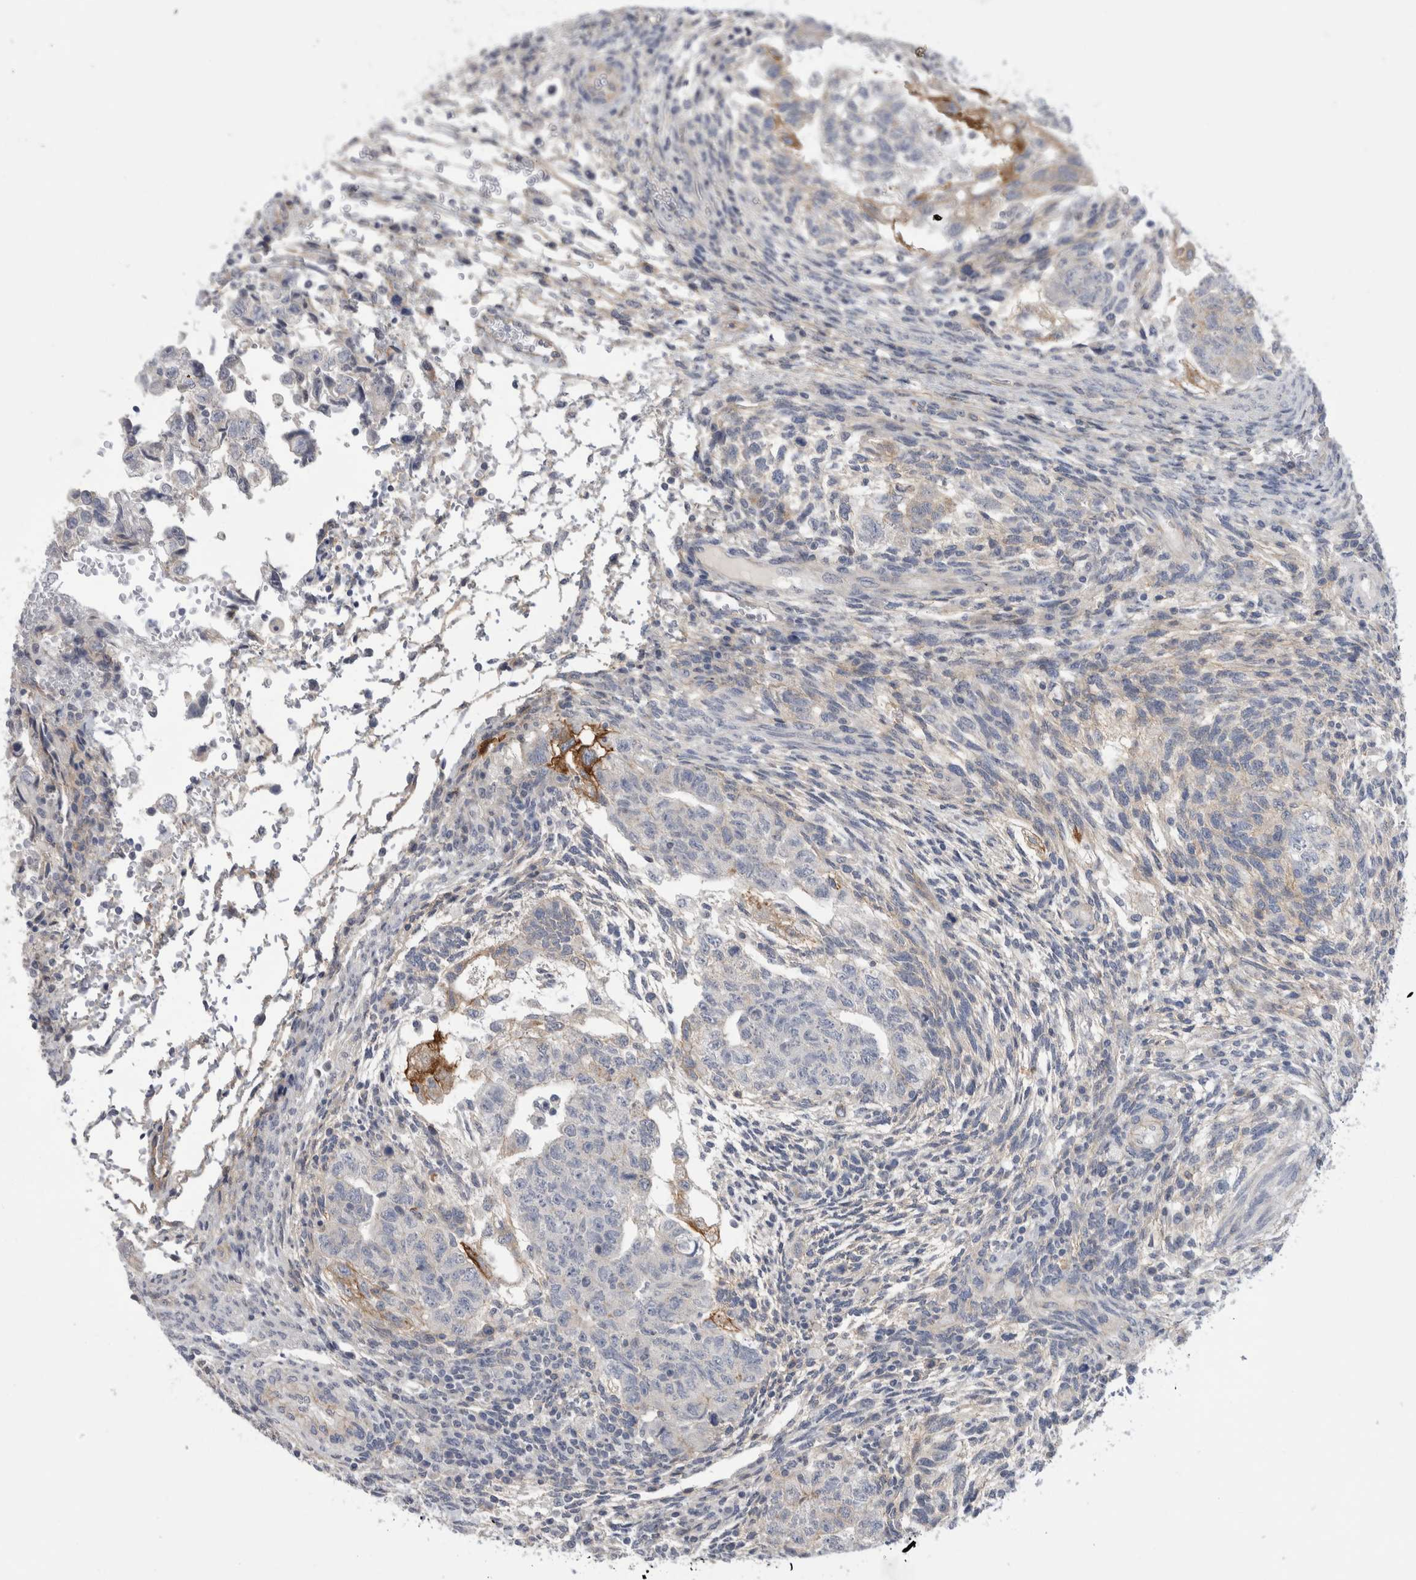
{"staining": {"intensity": "moderate", "quantity": "<25%", "location": "cytoplasmic/membranous"}, "tissue": "testis cancer", "cell_type": "Tumor cells", "image_type": "cancer", "snomed": [{"axis": "morphology", "description": "Normal tissue, NOS"}, {"axis": "morphology", "description": "Carcinoma, Embryonal, NOS"}, {"axis": "topography", "description": "Testis"}], "caption": "Immunohistochemical staining of human testis cancer shows low levels of moderate cytoplasmic/membranous expression in approximately <25% of tumor cells. The protein of interest is stained brown, and the nuclei are stained in blue (DAB IHC with brightfield microscopy, high magnification).", "gene": "VANGL1", "patient": {"sex": "male", "age": 36}}